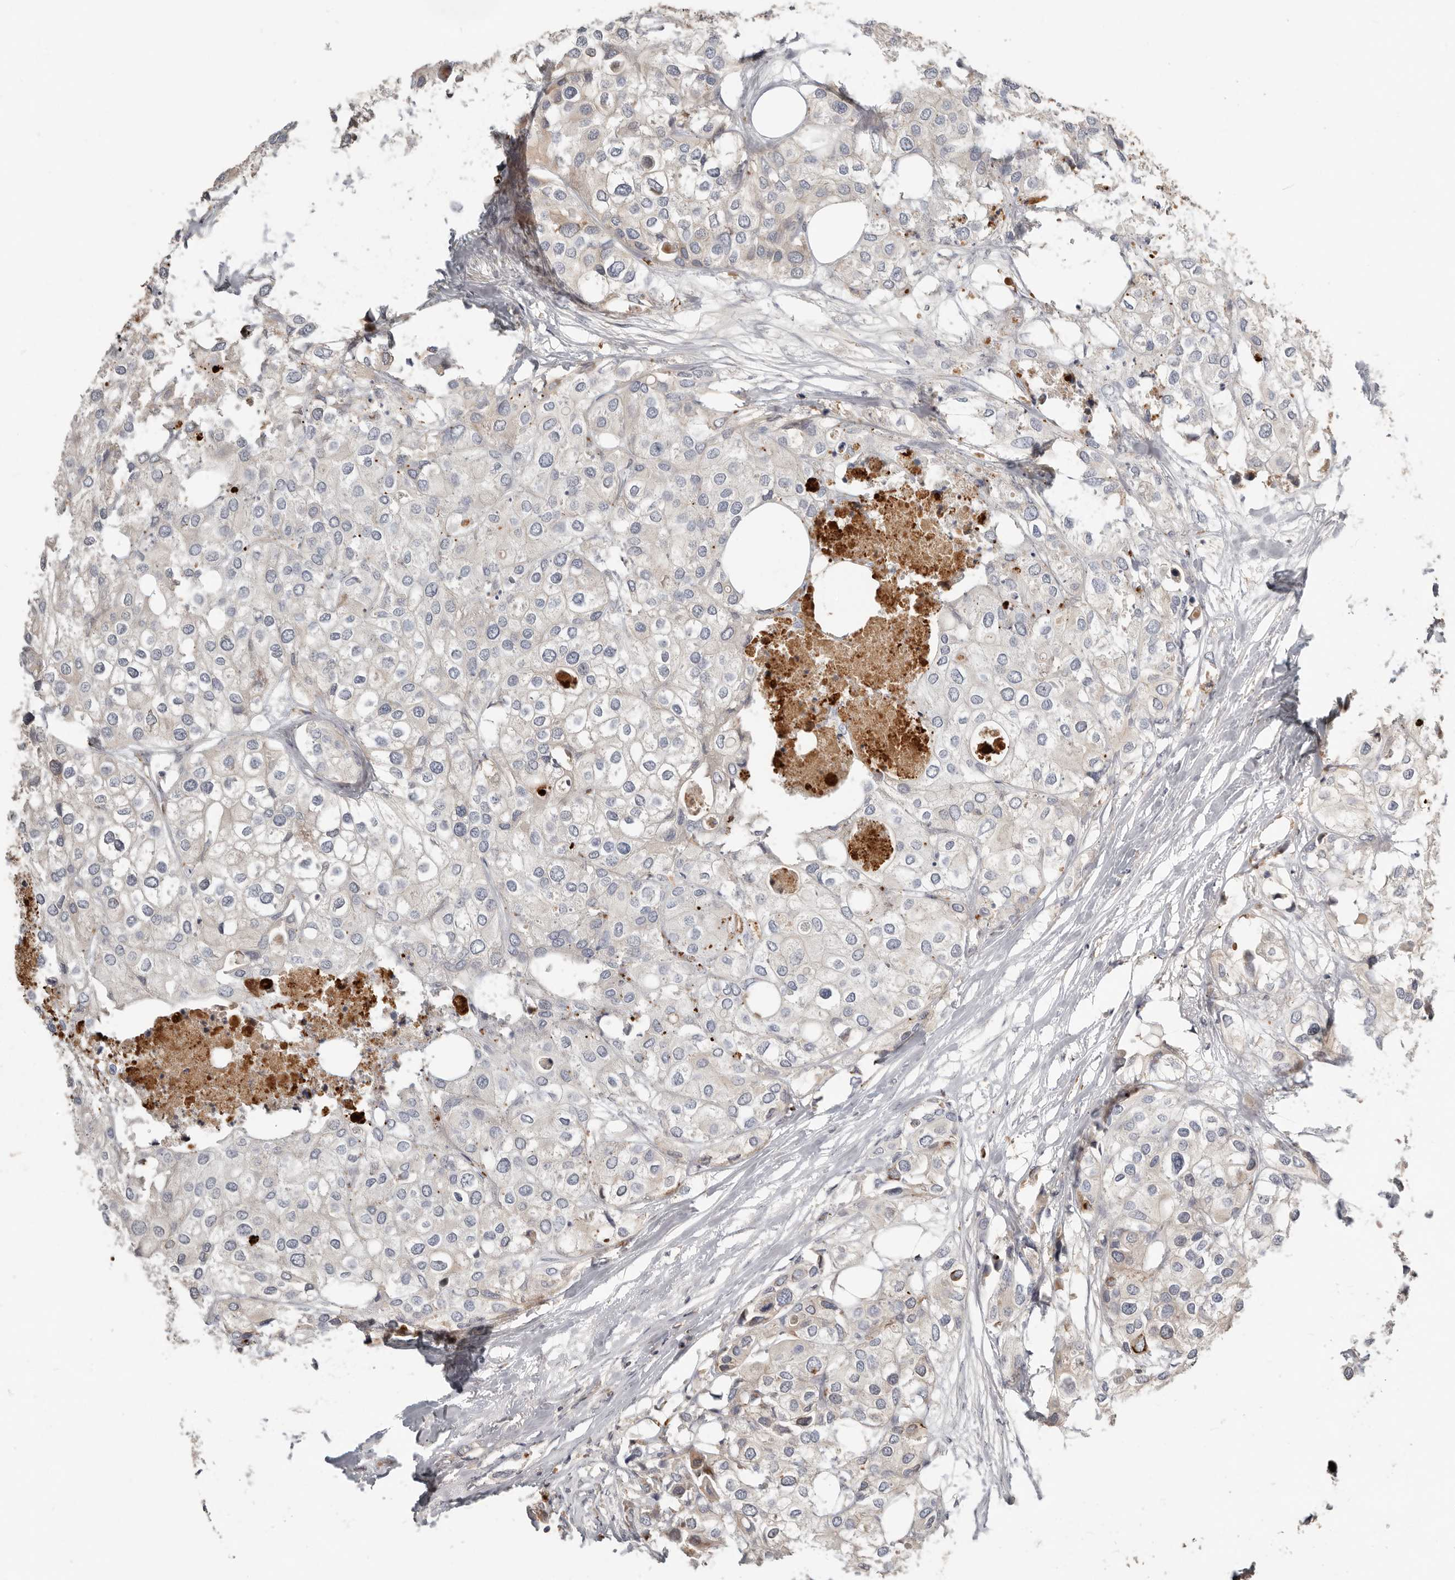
{"staining": {"intensity": "weak", "quantity": "25%-75%", "location": "cytoplasmic/membranous"}, "tissue": "urothelial cancer", "cell_type": "Tumor cells", "image_type": "cancer", "snomed": [{"axis": "morphology", "description": "Urothelial carcinoma, High grade"}, {"axis": "topography", "description": "Urinary bladder"}], "caption": "This is a histology image of IHC staining of urothelial cancer, which shows weak staining in the cytoplasmic/membranous of tumor cells.", "gene": "MTFR2", "patient": {"sex": "male", "age": 64}}